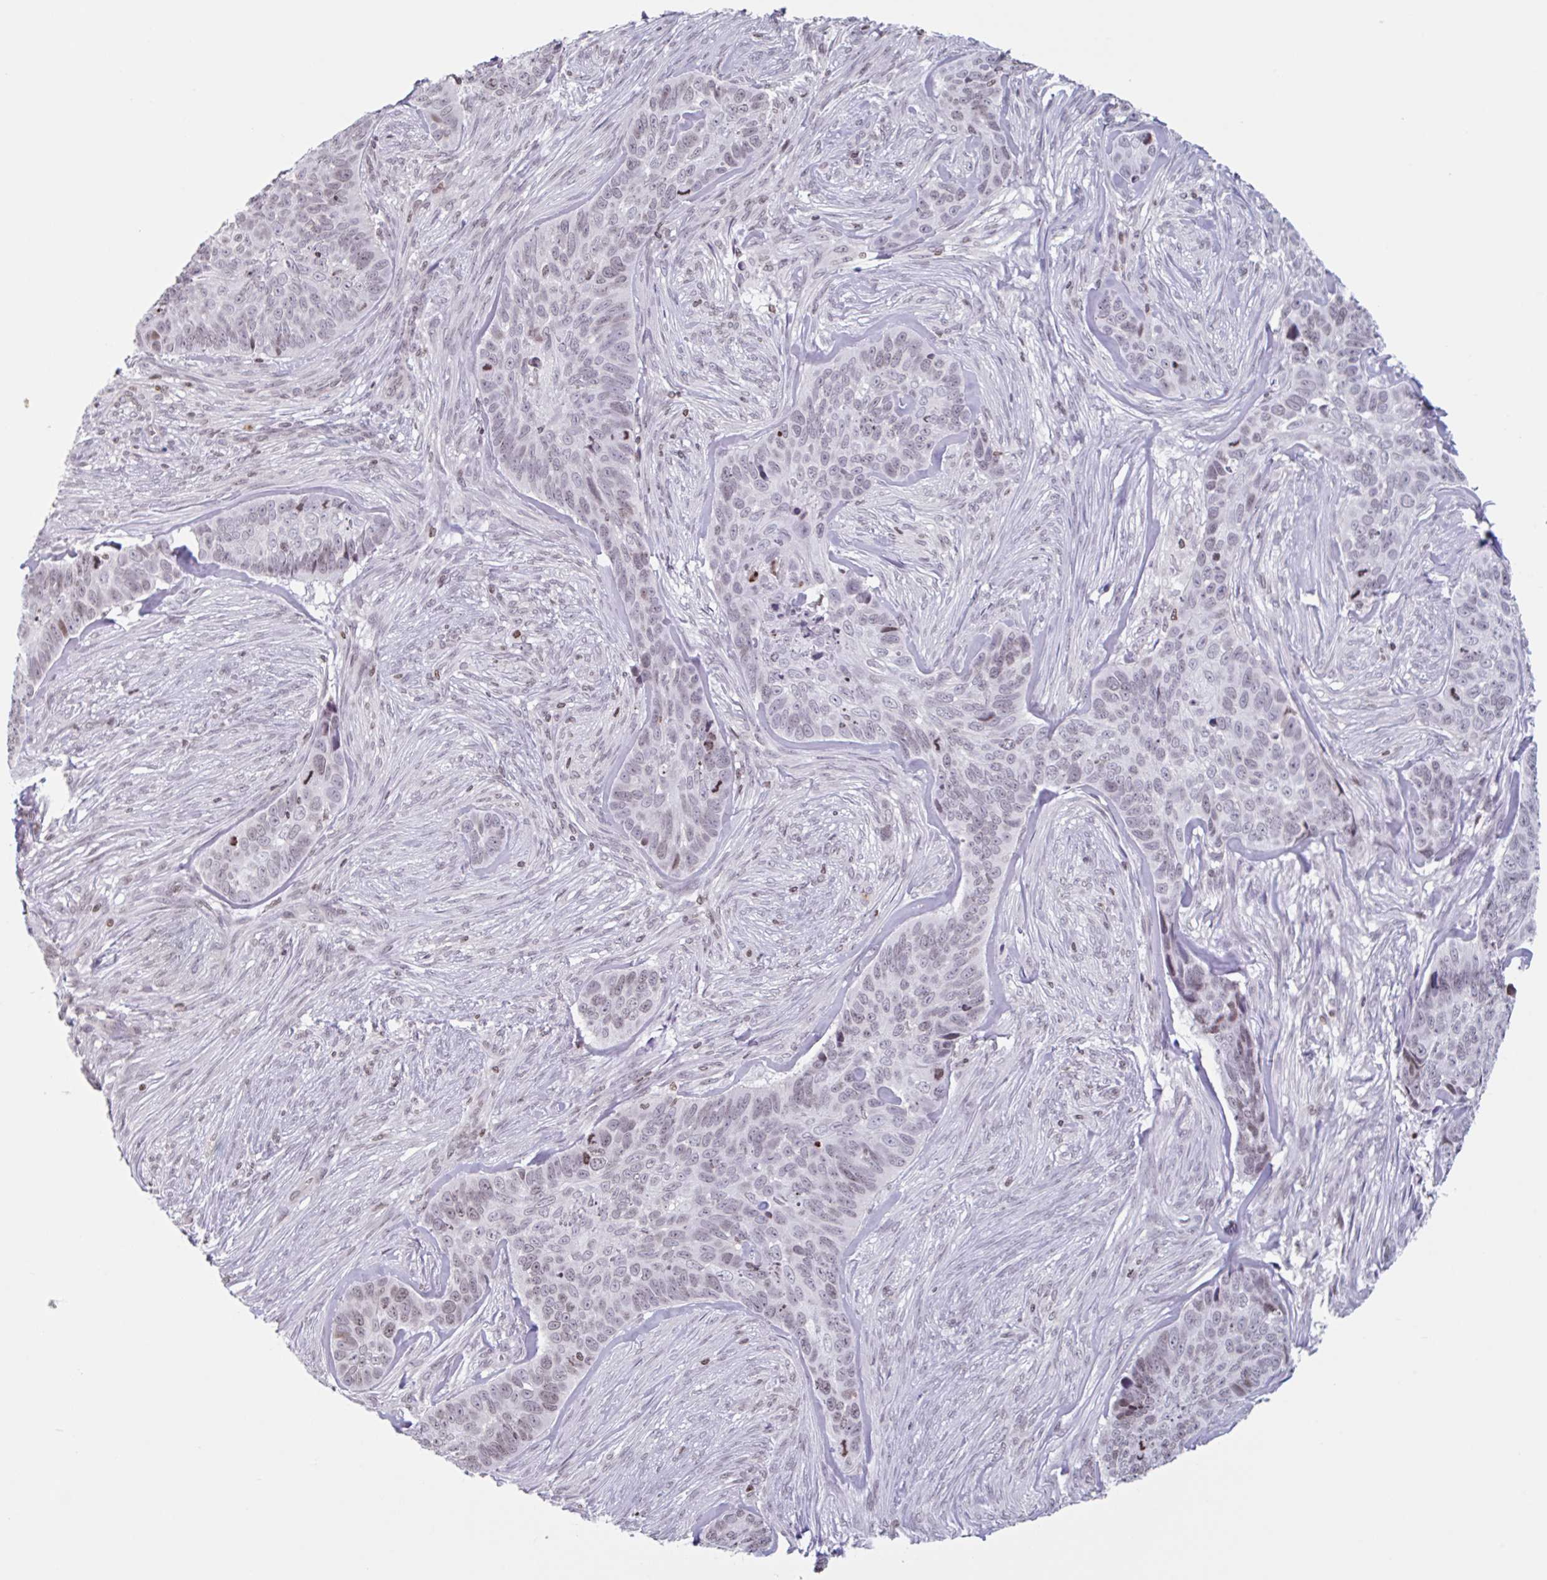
{"staining": {"intensity": "weak", "quantity": "25%-75%", "location": "nuclear"}, "tissue": "skin cancer", "cell_type": "Tumor cells", "image_type": "cancer", "snomed": [{"axis": "morphology", "description": "Basal cell carcinoma"}, {"axis": "topography", "description": "Skin"}], "caption": "Protein analysis of skin cancer (basal cell carcinoma) tissue exhibits weak nuclear positivity in approximately 25%-75% of tumor cells.", "gene": "NOL6", "patient": {"sex": "female", "age": 82}}